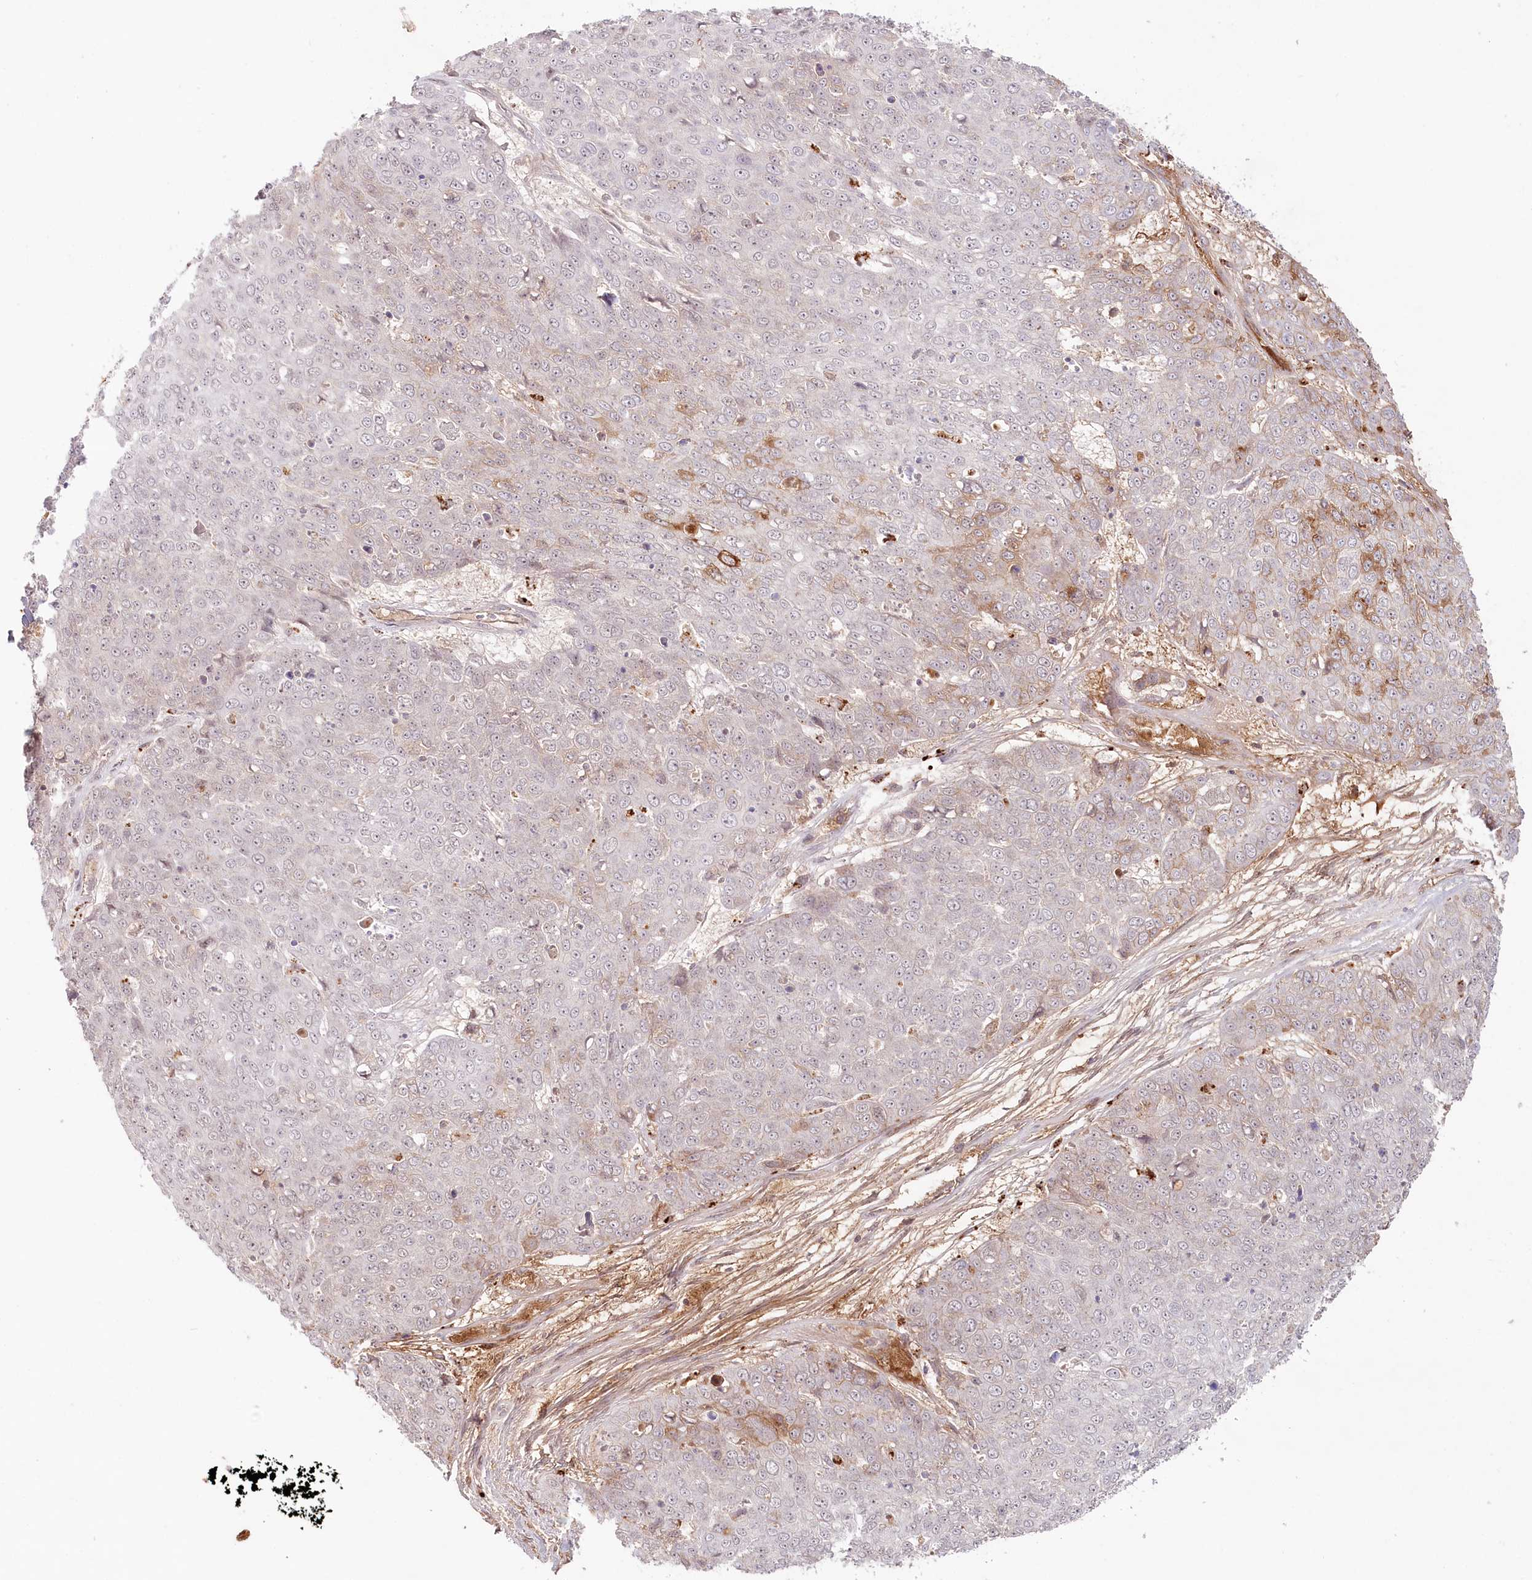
{"staining": {"intensity": "moderate", "quantity": "<25%", "location": "cytoplasmic/membranous"}, "tissue": "skin cancer", "cell_type": "Tumor cells", "image_type": "cancer", "snomed": [{"axis": "morphology", "description": "Squamous cell carcinoma, NOS"}, {"axis": "topography", "description": "Skin"}], "caption": "Protein analysis of squamous cell carcinoma (skin) tissue displays moderate cytoplasmic/membranous staining in about <25% of tumor cells.", "gene": "PSAPL1", "patient": {"sex": "male", "age": 71}}